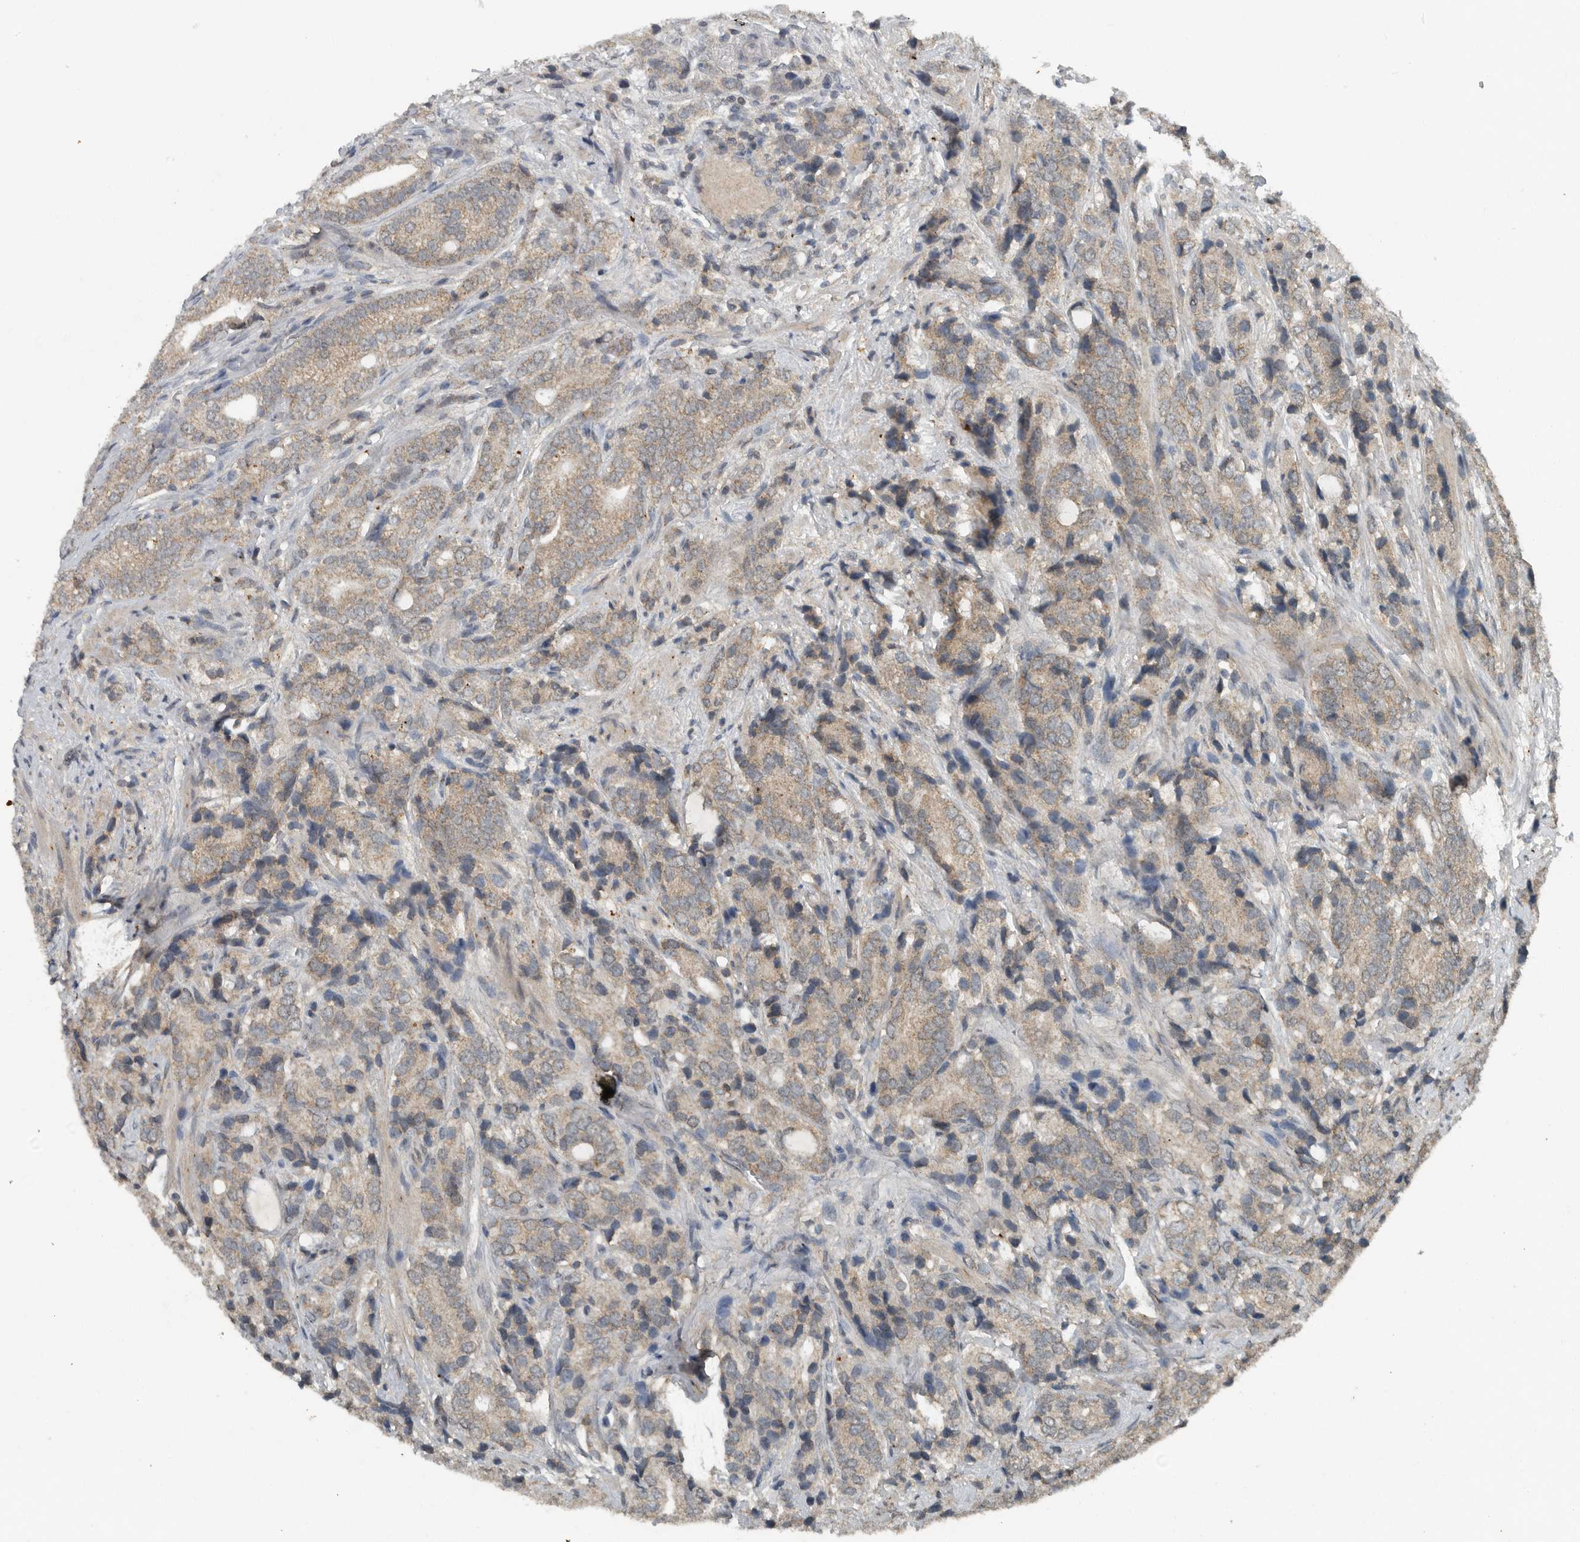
{"staining": {"intensity": "negative", "quantity": "none", "location": "none"}, "tissue": "prostate cancer", "cell_type": "Tumor cells", "image_type": "cancer", "snomed": [{"axis": "morphology", "description": "Adenocarcinoma, High grade"}, {"axis": "topography", "description": "Prostate"}], "caption": "Human adenocarcinoma (high-grade) (prostate) stained for a protein using IHC exhibits no expression in tumor cells.", "gene": "IL6ST", "patient": {"sex": "male", "age": 57}}